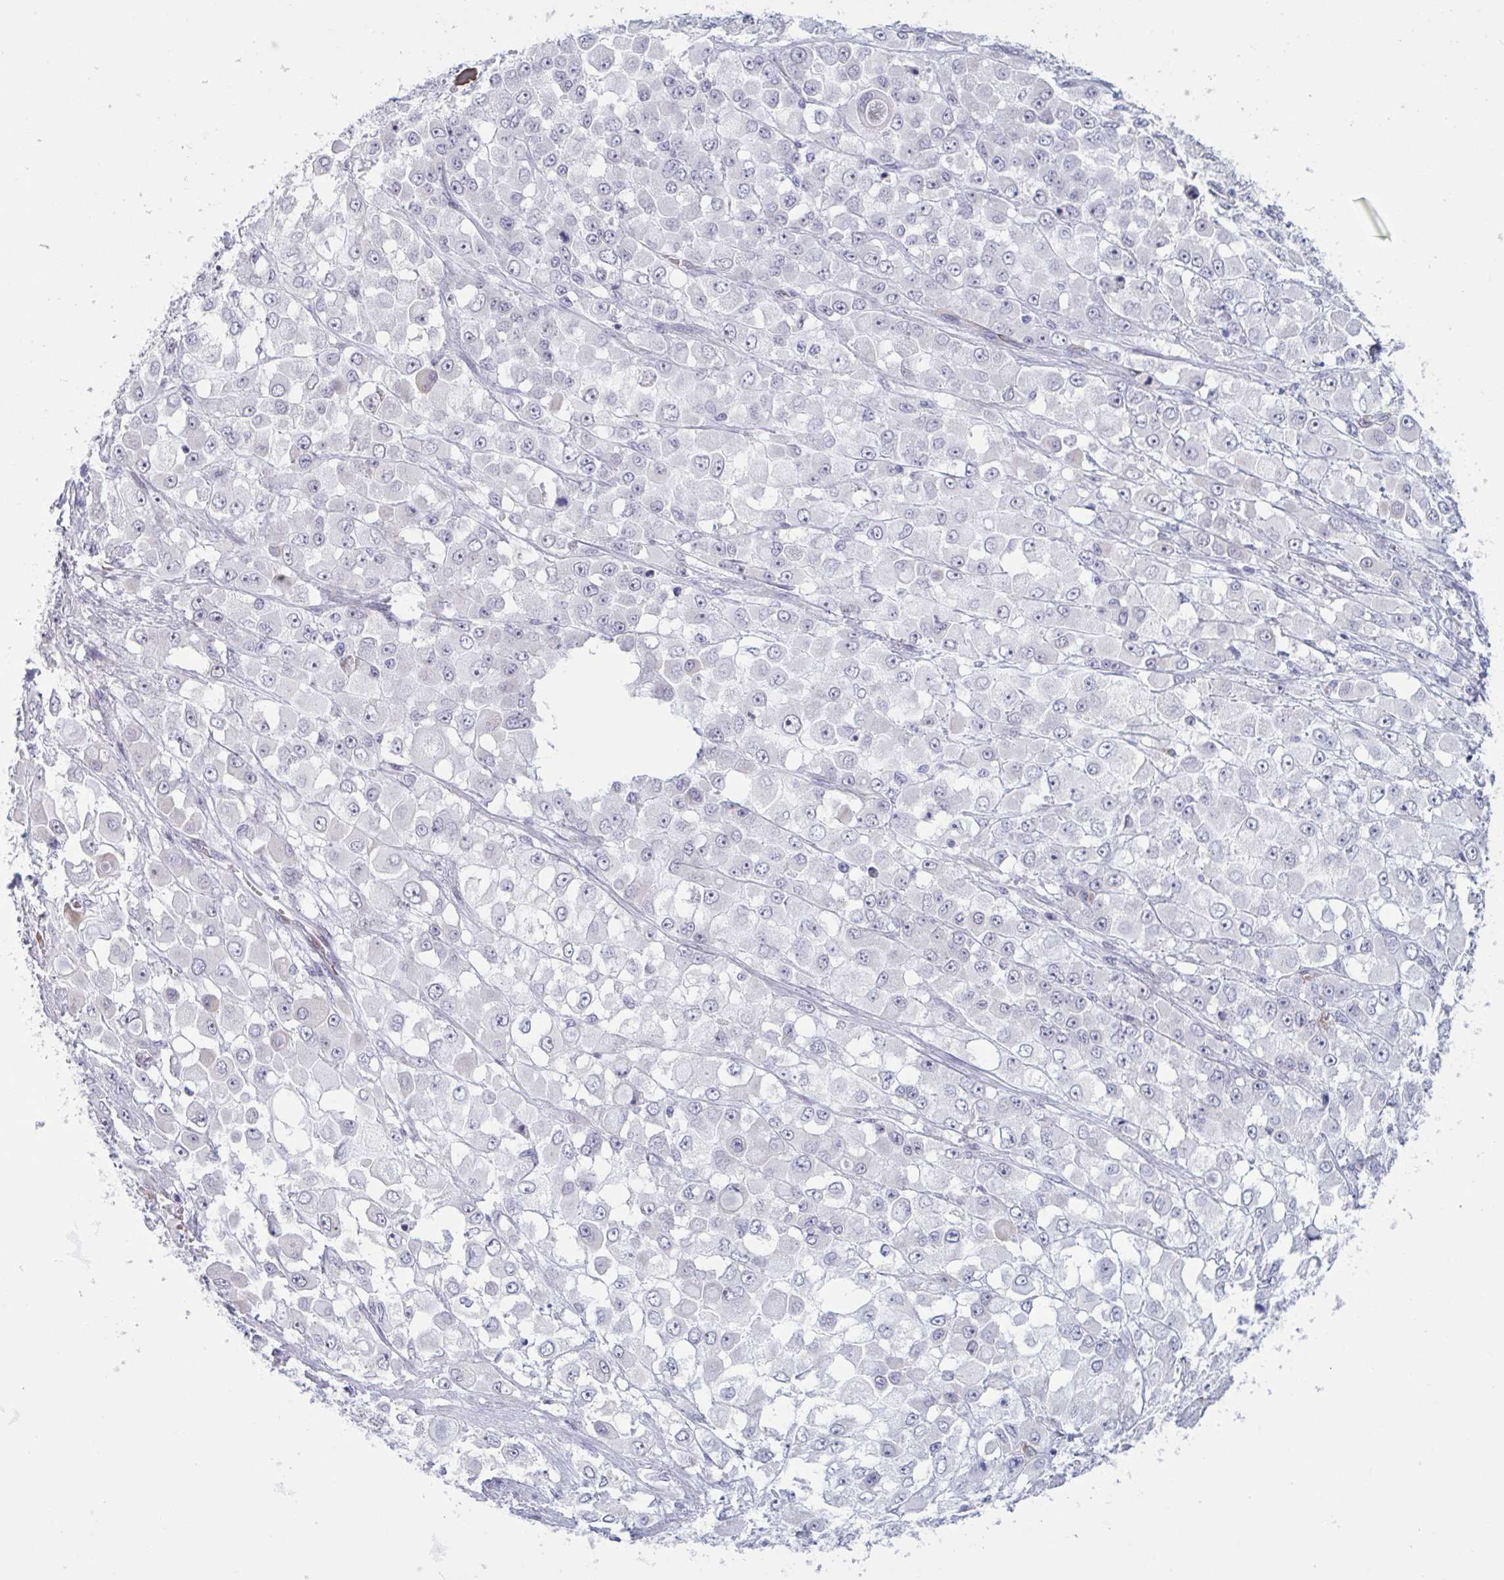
{"staining": {"intensity": "negative", "quantity": "none", "location": "none"}, "tissue": "stomach cancer", "cell_type": "Tumor cells", "image_type": "cancer", "snomed": [{"axis": "morphology", "description": "Adenocarcinoma, NOS"}, {"axis": "topography", "description": "Stomach"}], "caption": "Immunohistochemical staining of stomach adenocarcinoma shows no significant positivity in tumor cells.", "gene": "HSD11B2", "patient": {"sex": "female", "age": 76}}